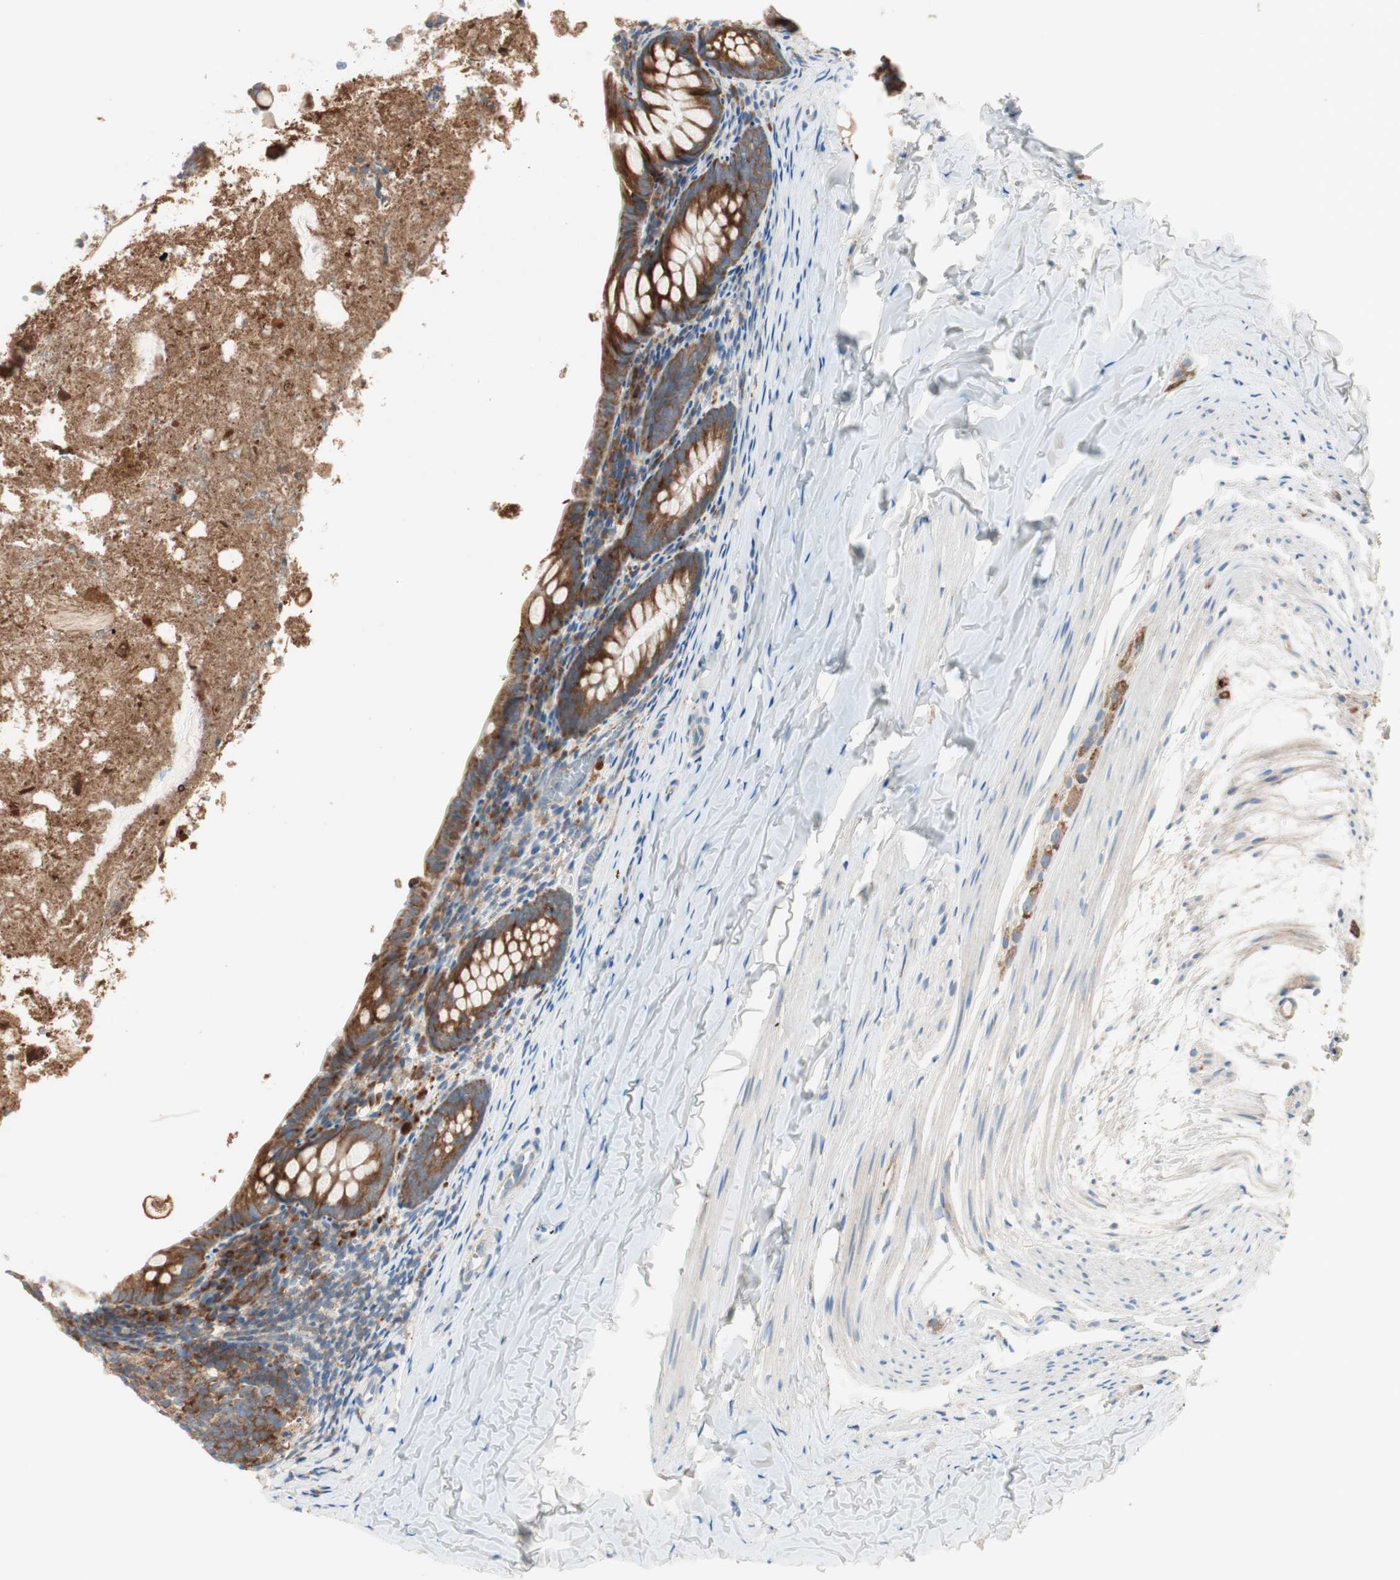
{"staining": {"intensity": "strong", "quantity": ">75%", "location": "cytoplasmic/membranous"}, "tissue": "appendix", "cell_type": "Glandular cells", "image_type": "normal", "snomed": [{"axis": "morphology", "description": "Normal tissue, NOS"}, {"axis": "topography", "description": "Appendix"}], "caption": "There is high levels of strong cytoplasmic/membranous positivity in glandular cells of benign appendix, as demonstrated by immunohistochemical staining (brown color).", "gene": "RPL23", "patient": {"sex": "female", "age": 10}}